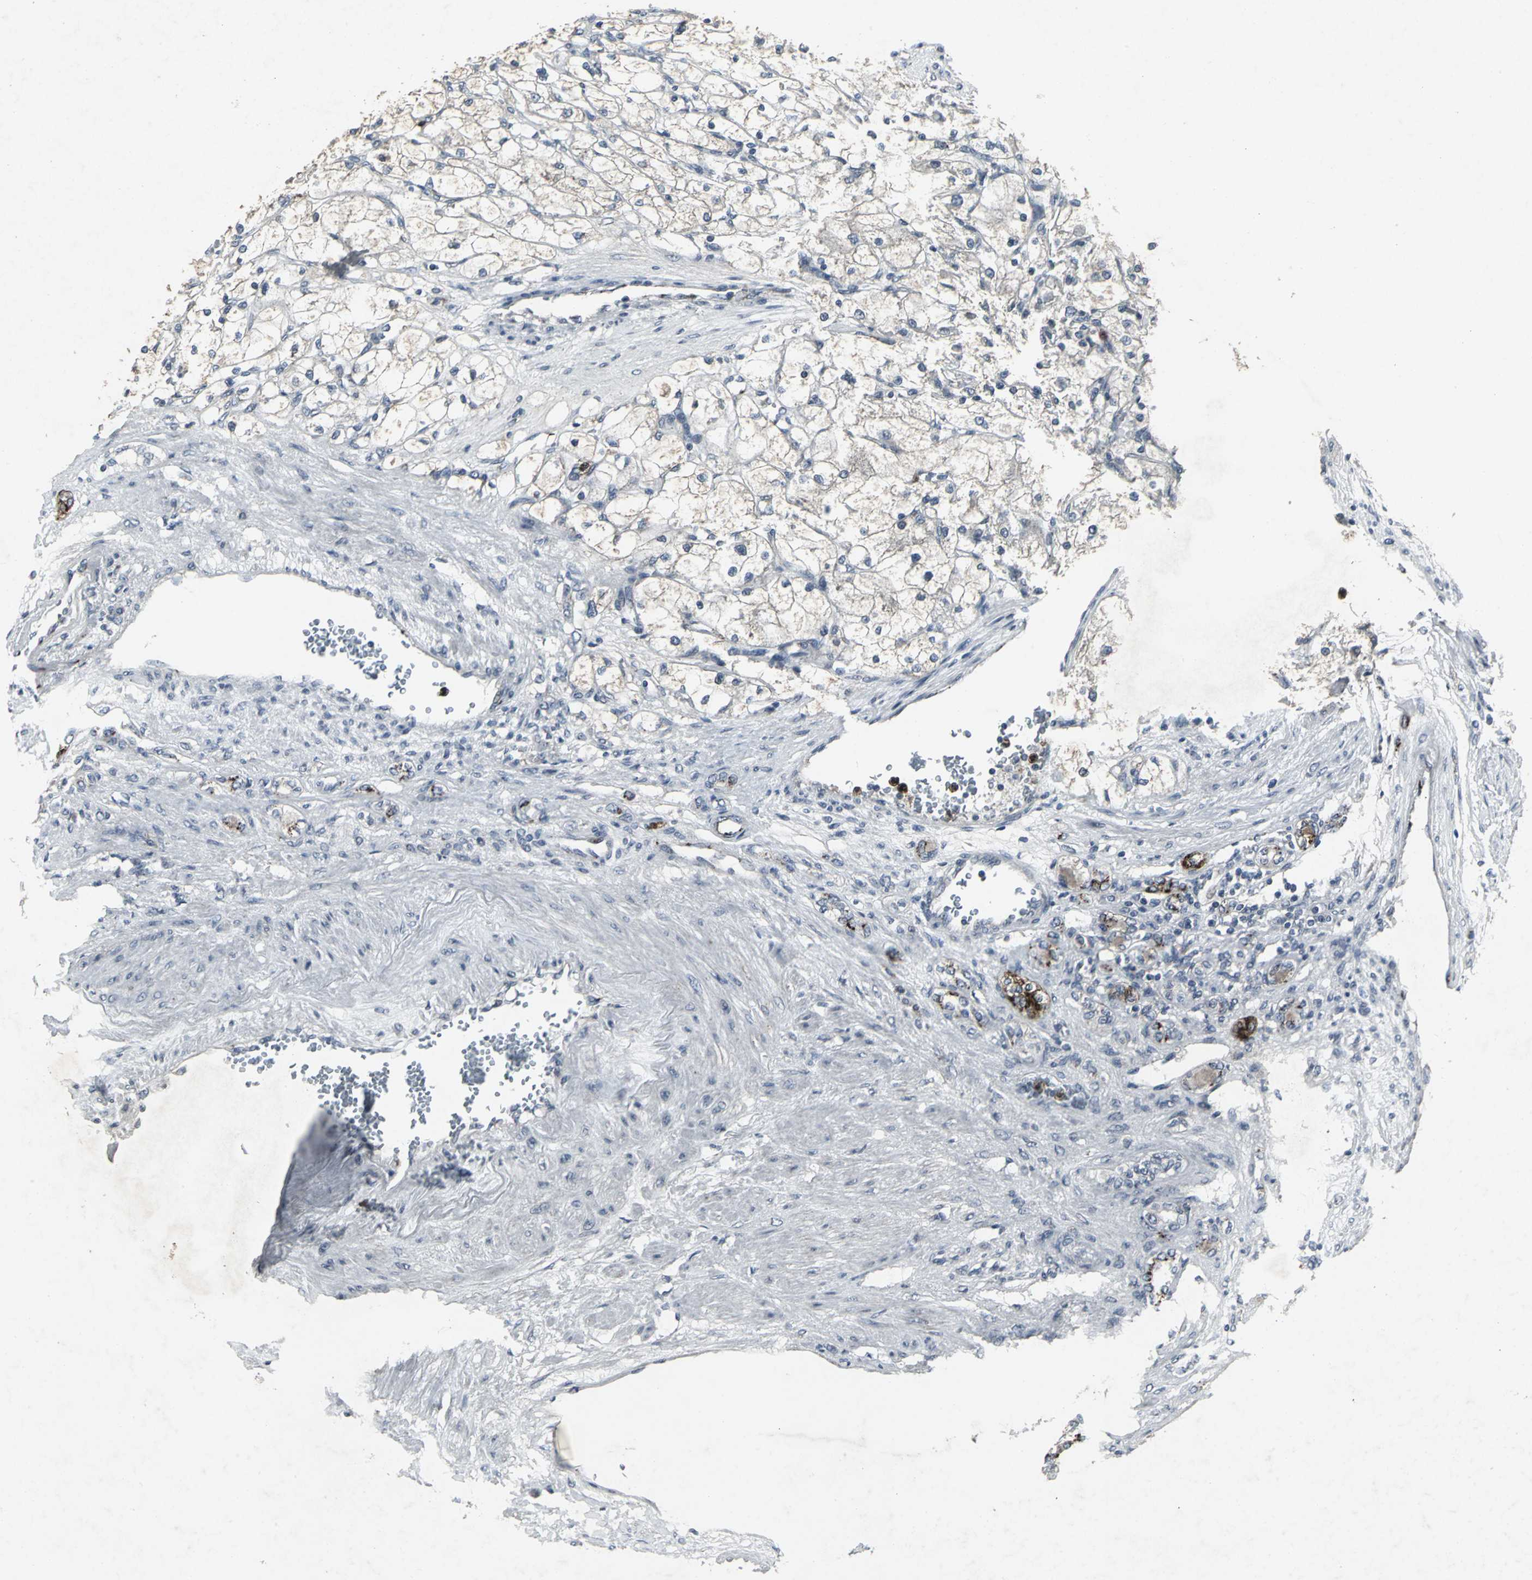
{"staining": {"intensity": "negative", "quantity": "none", "location": "none"}, "tissue": "renal cancer", "cell_type": "Tumor cells", "image_type": "cancer", "snomed": [{"axis": "morphology", "description": "Adenocarcinoma, NOS"}, {"axis": "topography", "description": "Kidney"}], "caption": "An immunohistochemistry photomicrograph of adenocarcinoma (renal) is shown. There is no staining in tumor cells of adenocarcinoma (renal).", "gene": "BMP4", "patient": {"sex": "female", "age": 83}}